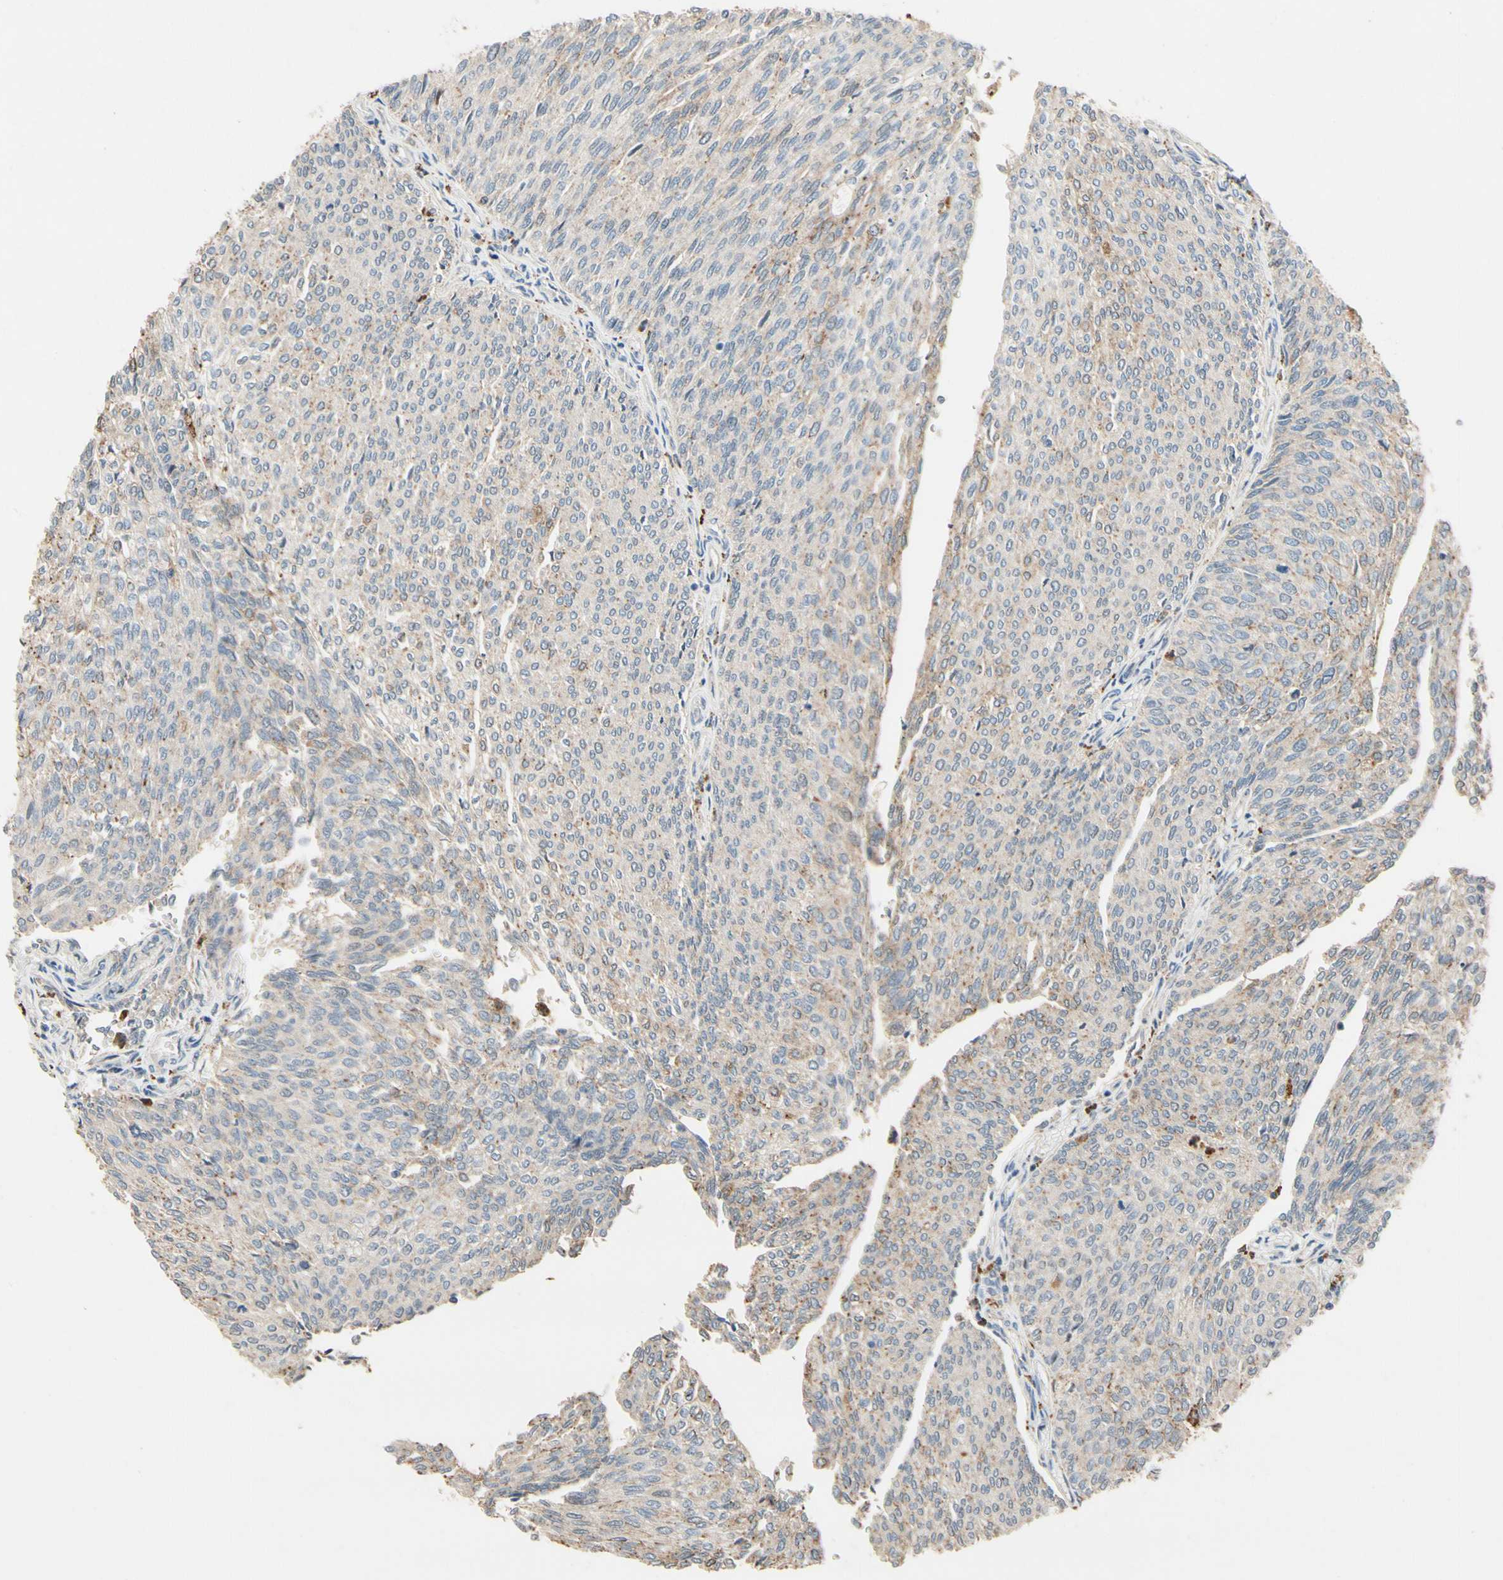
{"staining": {"intensity": "weak", "quantity": "<25%", "location": "cytoplasmic/membranous"}, "tissue": "urothelial cancer", "cell_type": "Tumor cells", "image_type": "cancer", "snomed": [{"axis": "morphology", "description": "Urothelial carcinoma, Low grade"}, {"axis": "topography", "description": "Urinary bladder"}], "caption": "An immunohistochemistry (IHC) histopathology image of urothelial carcinoma (low-grade) is shown. There is no staining in tumor cells of urothelial carcinoma (low-grade).", "gene": "ZKSCAN4", "patient": {"sex": "female", "age": 79}}